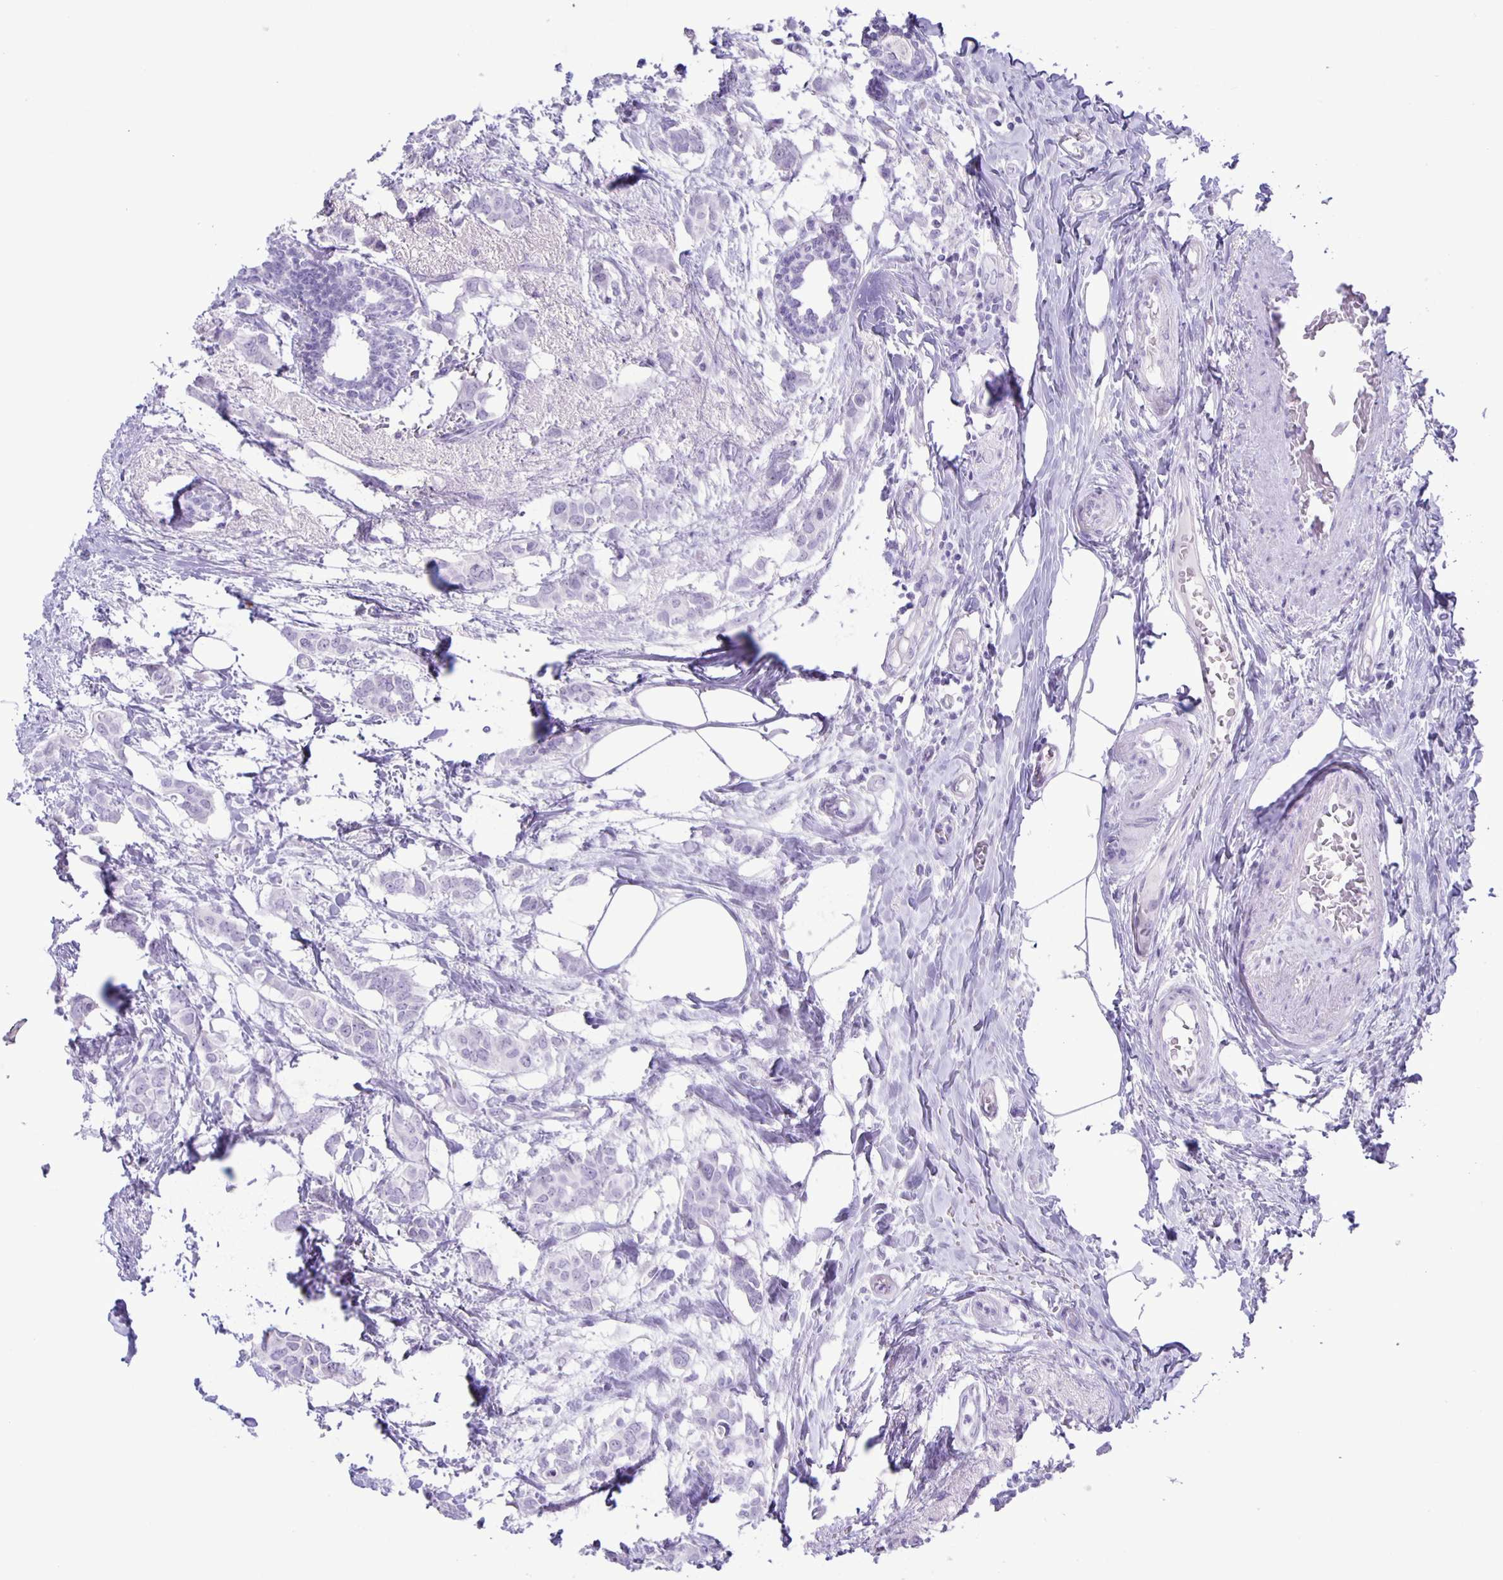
{"staining": {"intensity": "negative", "quantity": "none", "location": "none"}, "tissue": "breast cancer", "cell_type": "Tumor cells", "image_type": "cancer", "snomed": [{"axis": "morphology", "description": "Duct carcinoma"}, {"axis": "topography", "description": "Breast"}], "caption": "Tumor cells show no significant protein positivity in breast cancer (invasive ductal carcinoma).", "gene": "EZHIP", "patient": {"sex": "female", "age": 62}}